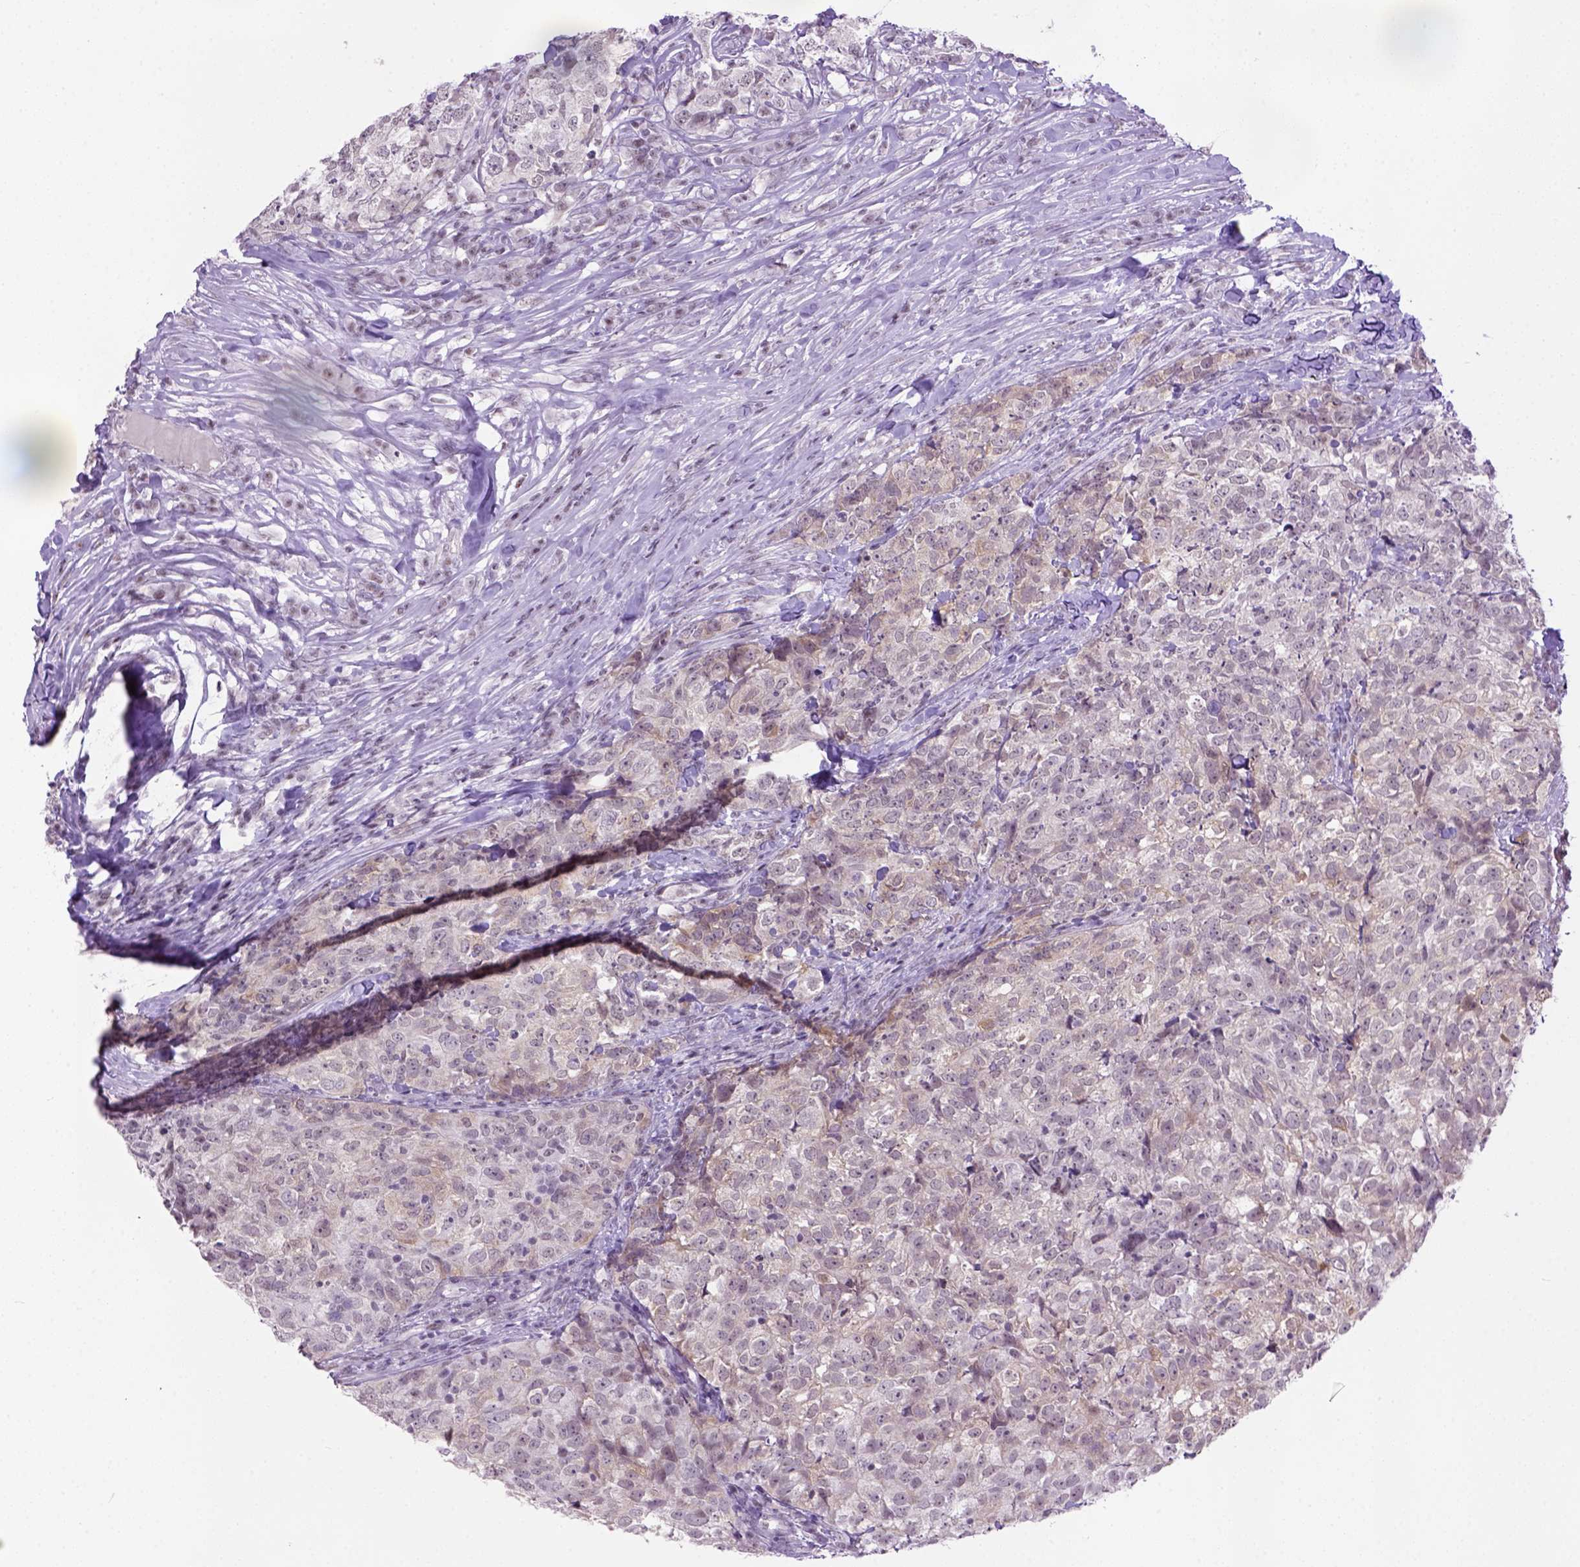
{"staining": {"intensity": "negative", "quantity": "none", "location": "none"}, "tissue": "breast cancer", "cell_type": "Tumor cells", "image_type": "cancer", "snomed": [{"axis": "morphology", "description": "Duct carcinoma"}, {"axis": "topography", "description": "Breast"}], "caption": "Immunohistochemical staining of breast cancer displays no significant expression in tumor cells.", "gene": "TBPL1", "patient": {"sex": "female", "age": 30}}